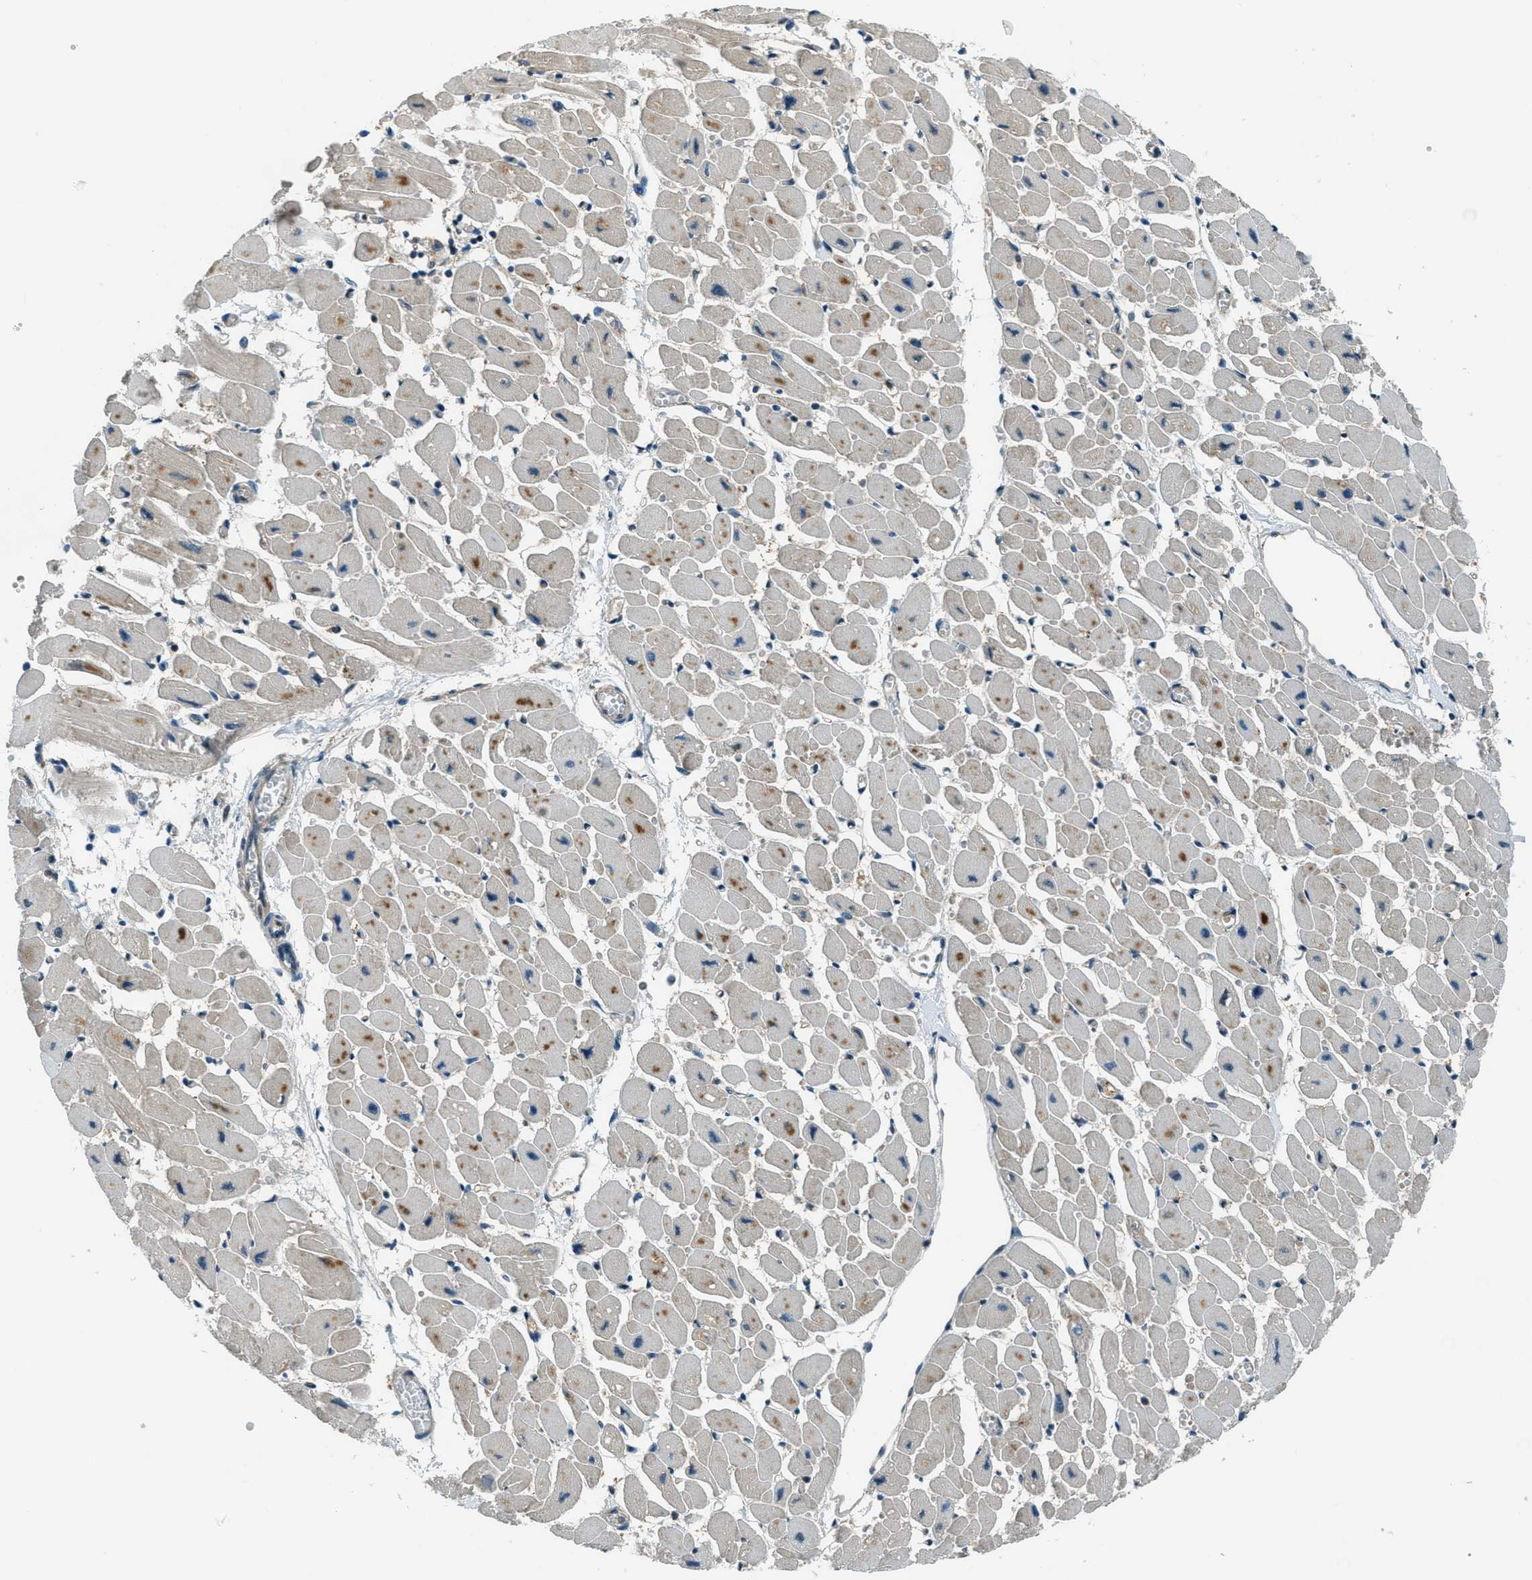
{"staining": {"intensity": "moderate", "quantity": "<25%", "location": "cytoplasmic/membranous"}, "tissue": "heart muscle", "cell_type": "Cardiomyocytes", "image_type": "normal", "snomed": [{"axis": "morphology", "description": "Normal tissue, NOS"}, {"axis": "topography", "description": "Heart"}], "caption": "Immunohistochemical staining of normal human heart muscle displays <25% levels of moderate cytoplasmic/membranous protein expression in approximately <25% of cardiomyocytes.", "gene": "HEBP2", "patient": {"sex": "female", "age": 54}}